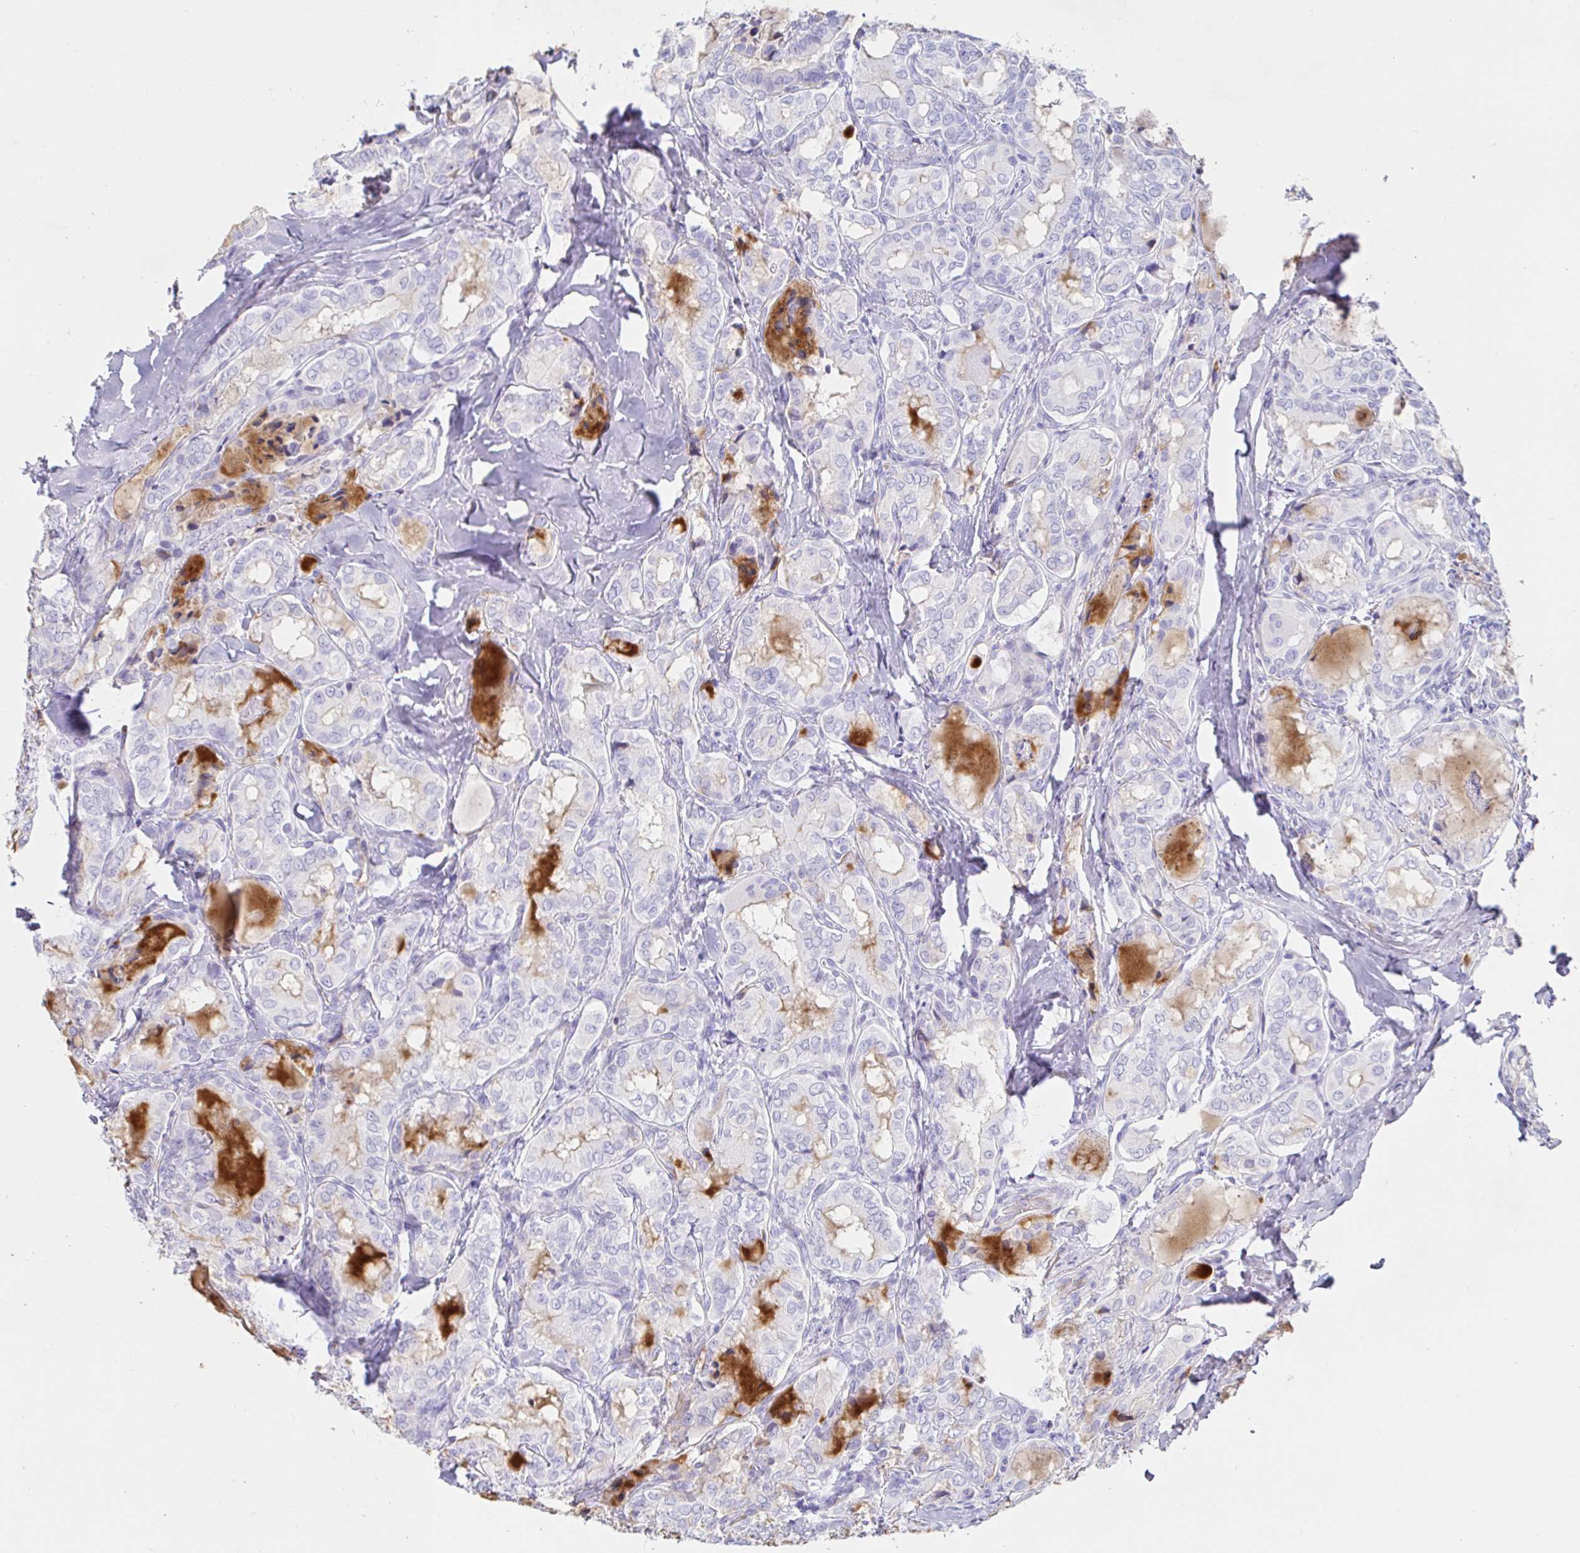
{"staining": {"intensity": "negative", "quantity": "none", "location": "none"}, "tissue": "thyroid cancer", "cell_type": "Tumor cells", "image_type": "cancer", "snomed": [{"axis": "morphology", "description": "Papillary adenocarcinoma, NOS"}, {"axis": "topography", "description": "Thyroid gland"}], "caption": "Immunohistochemistry photomicrograph of neoplastic tissue: human thyroid cancer stained with DAB displays no significant protein positivity in tumor cells. (DAB (3,3'-diaminobenzidine) immunohistochemistry (IHC), high magnification).", "gene": "SAA4", "patient": {"sex": "female", "age": 75}}